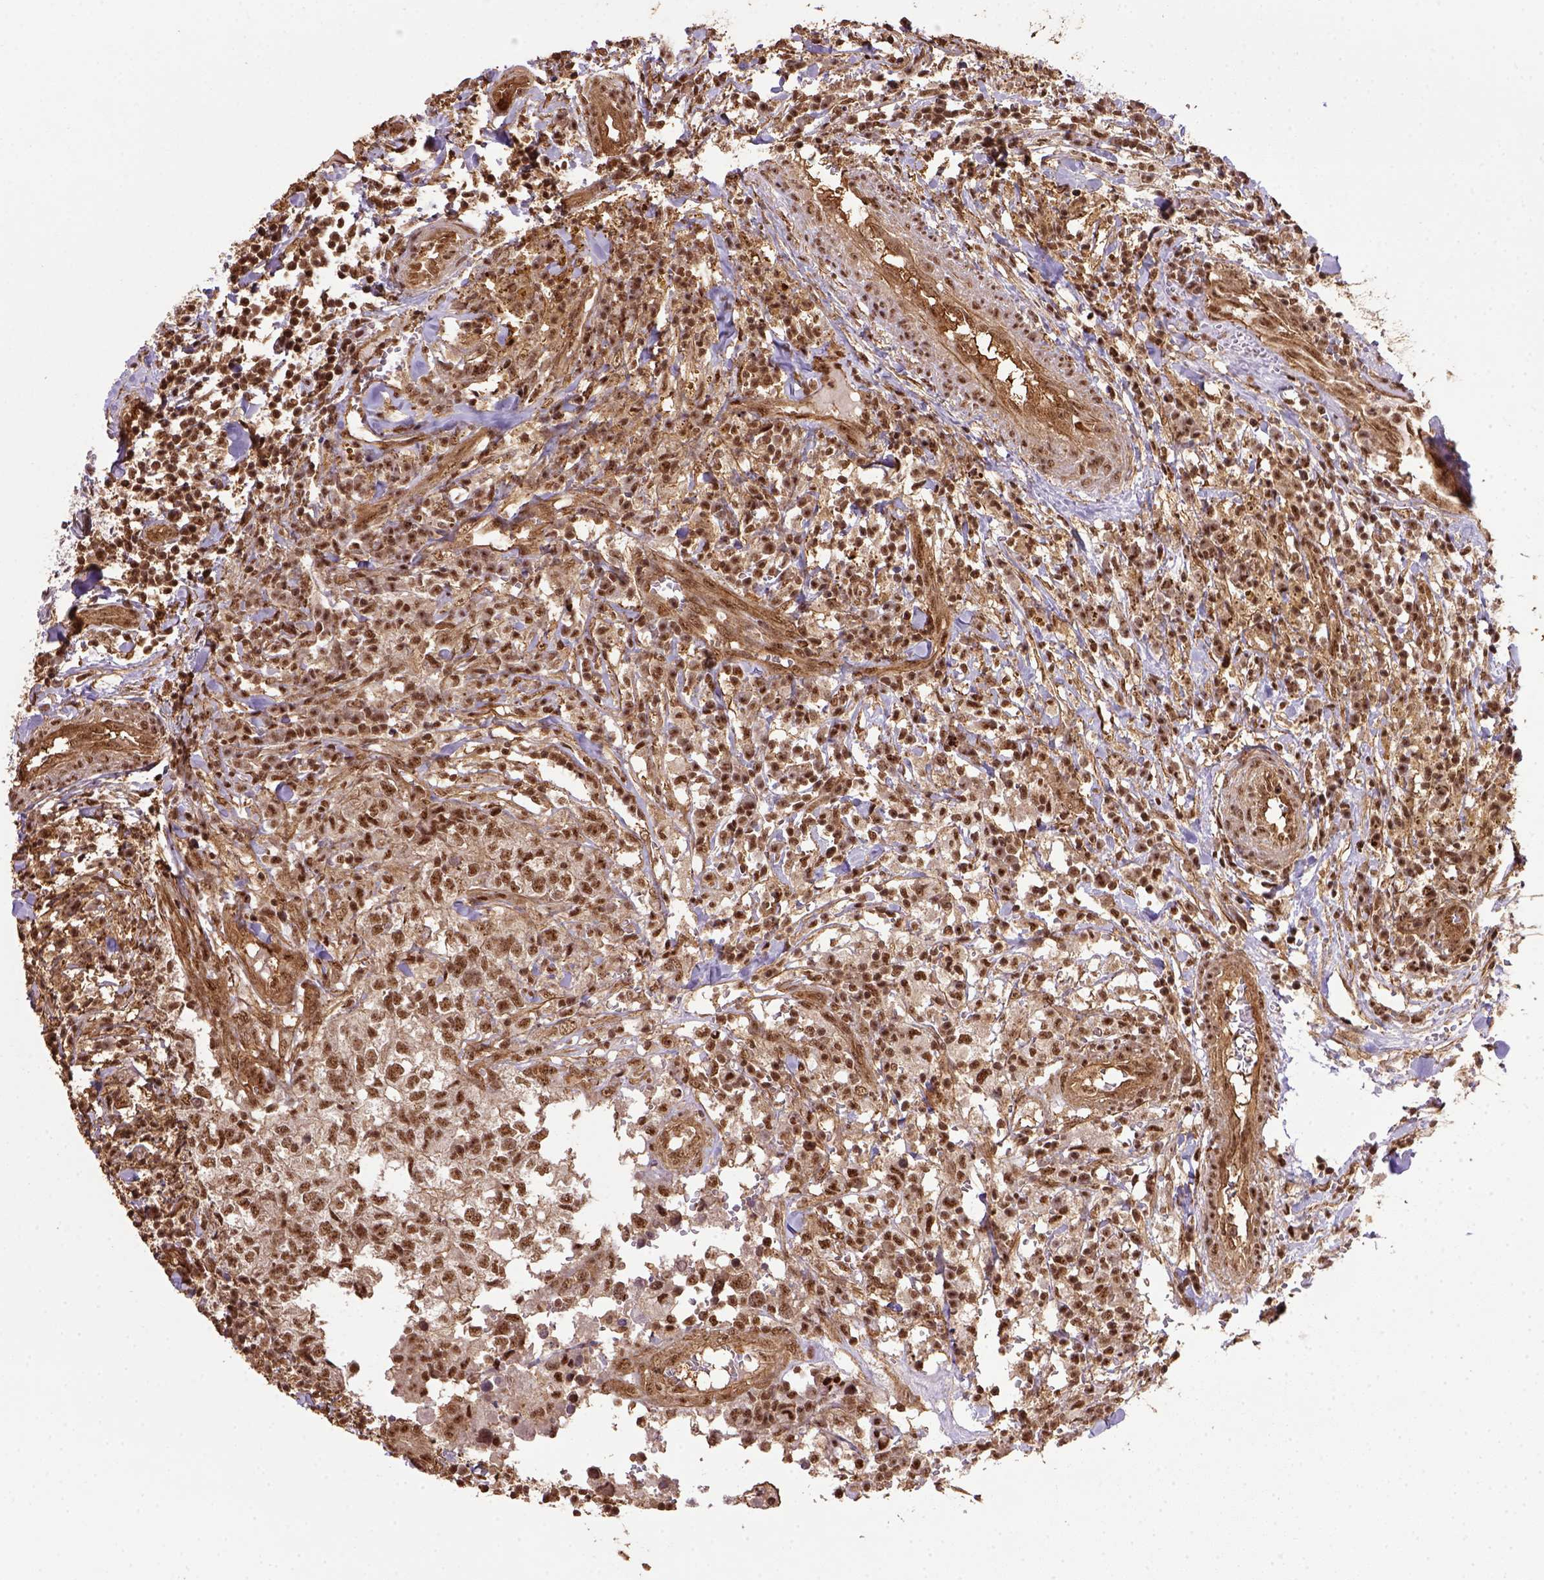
{"staining": {"intensity": "moderate", "quantity": ">75%", "location": "nuclear"}, "tissue": "breast cancer", "cell_type": "Tumor cells", "image_type": "cancer", "snomed": [{"axis": "morphology", "description": "Duct carcinoma"}, {"axis": "topography", "description": "Breast"}], "caption": "A brown stain labels moderate nuclear staining of a protein in invasive ductal carcinoma (breast) tumor cells. The staining was performed using DAB (3,3'-diaminobenzidine) to visualize the protein expression in brown, while the nuclei were stained in blue with hematoxylin (Magnification: 20x).", "gene": "PPIG", "patient": {"sex": "female", "age": 30}}